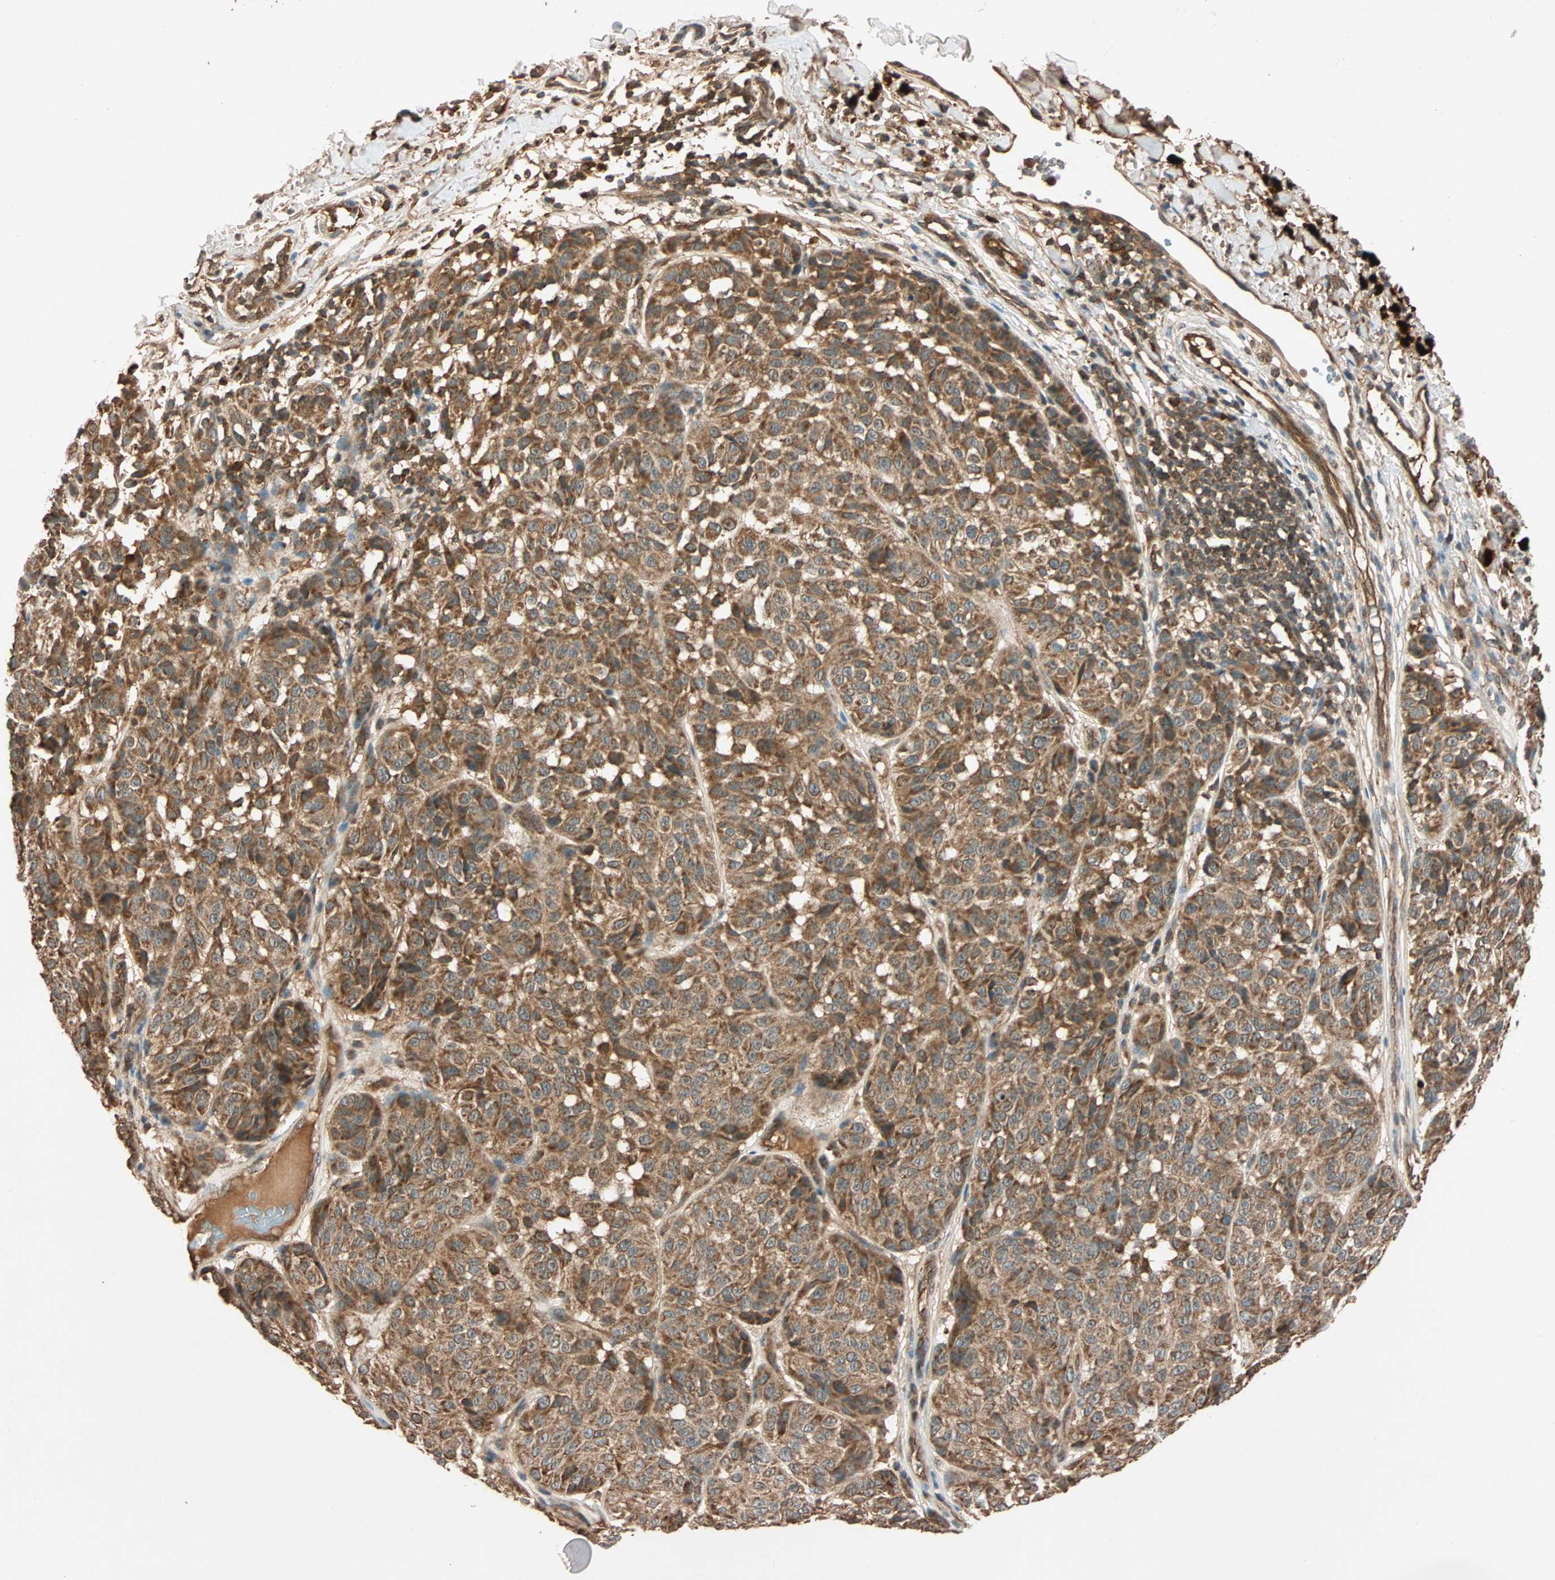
{"staining": {"intensity": "strong", "quantity": ">75%", "location": "cytoplasmic/membranous"}, "tissue": "melanoma", "cell_type": "Tumor cells", "image_type": "cancer", "snomed": [{"axis": "morphology", "description": "Malignant melanoma, NOS"}, {"axis": "topography", "description": "Skin"}], "caption": "Malignant melanoma stained for a protein shows strong cytoplasmic/membranous positivity in tumor cells. The staining was performed using DAB (3,3'-diaminobenzidine), with brown indicating positive protein expression. Nuclei are stained blue with hematoxylin.", "gene": "MAPK1", "patient": {"sex": "female", "age": 46}}